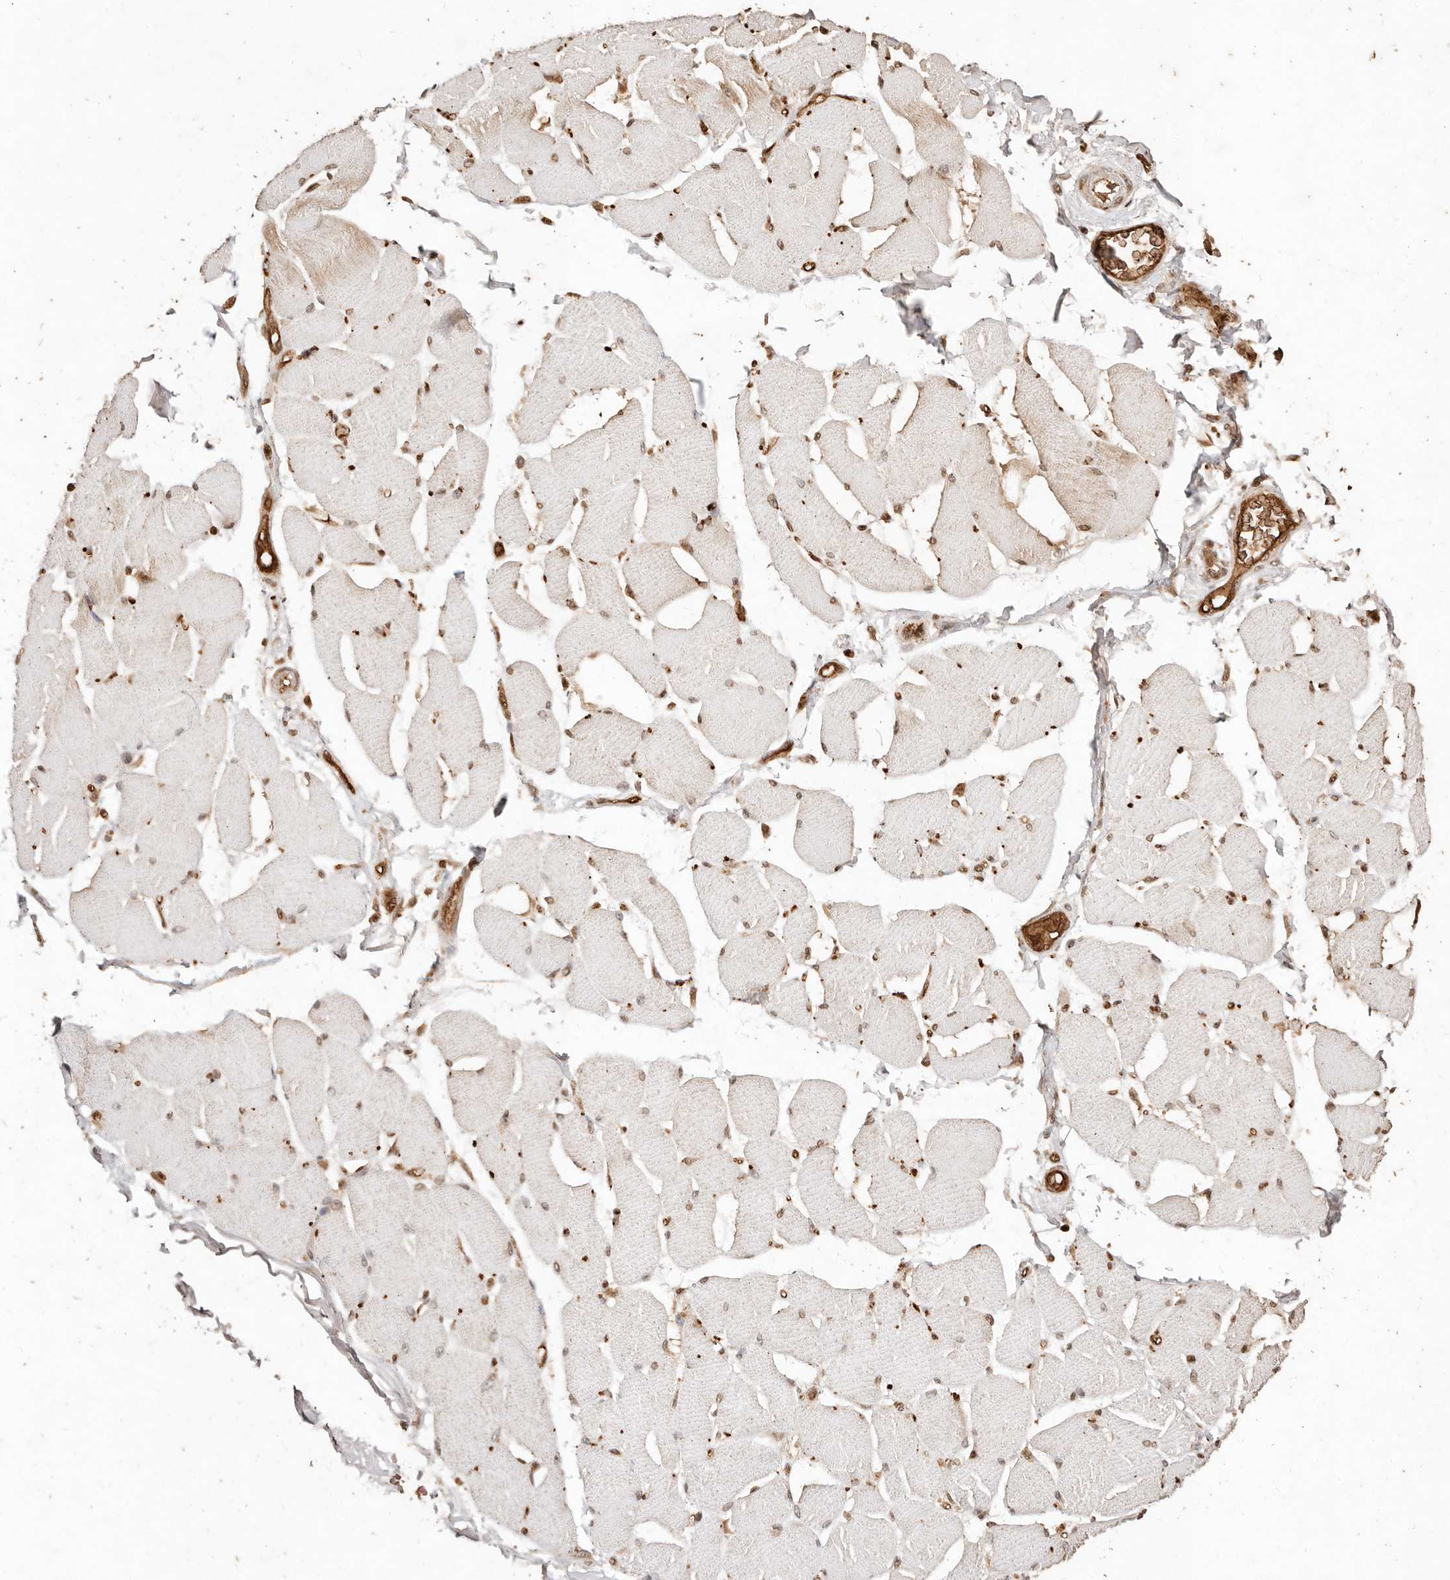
{"staining": {"intensity": "negative", "quantity": "none", "location": "none"}, "tissue": "skeletal muscle", "cell_type": "Myocytes", "image_type": "normal", "snomed": [{"axis": "morphology", "description": "Normal tissue, NOS"}, {"axis": "topography", "description": "Skin"}, {"axis": "topography", "description": "Skeletal muscle"}], "caption": "Human skeletal muscle stained for a protein using immunohistochemistry (IHC) displays no expression in myocytes.", "gene": "KIF9", "patient": {"sex": "male", "age": 83}}